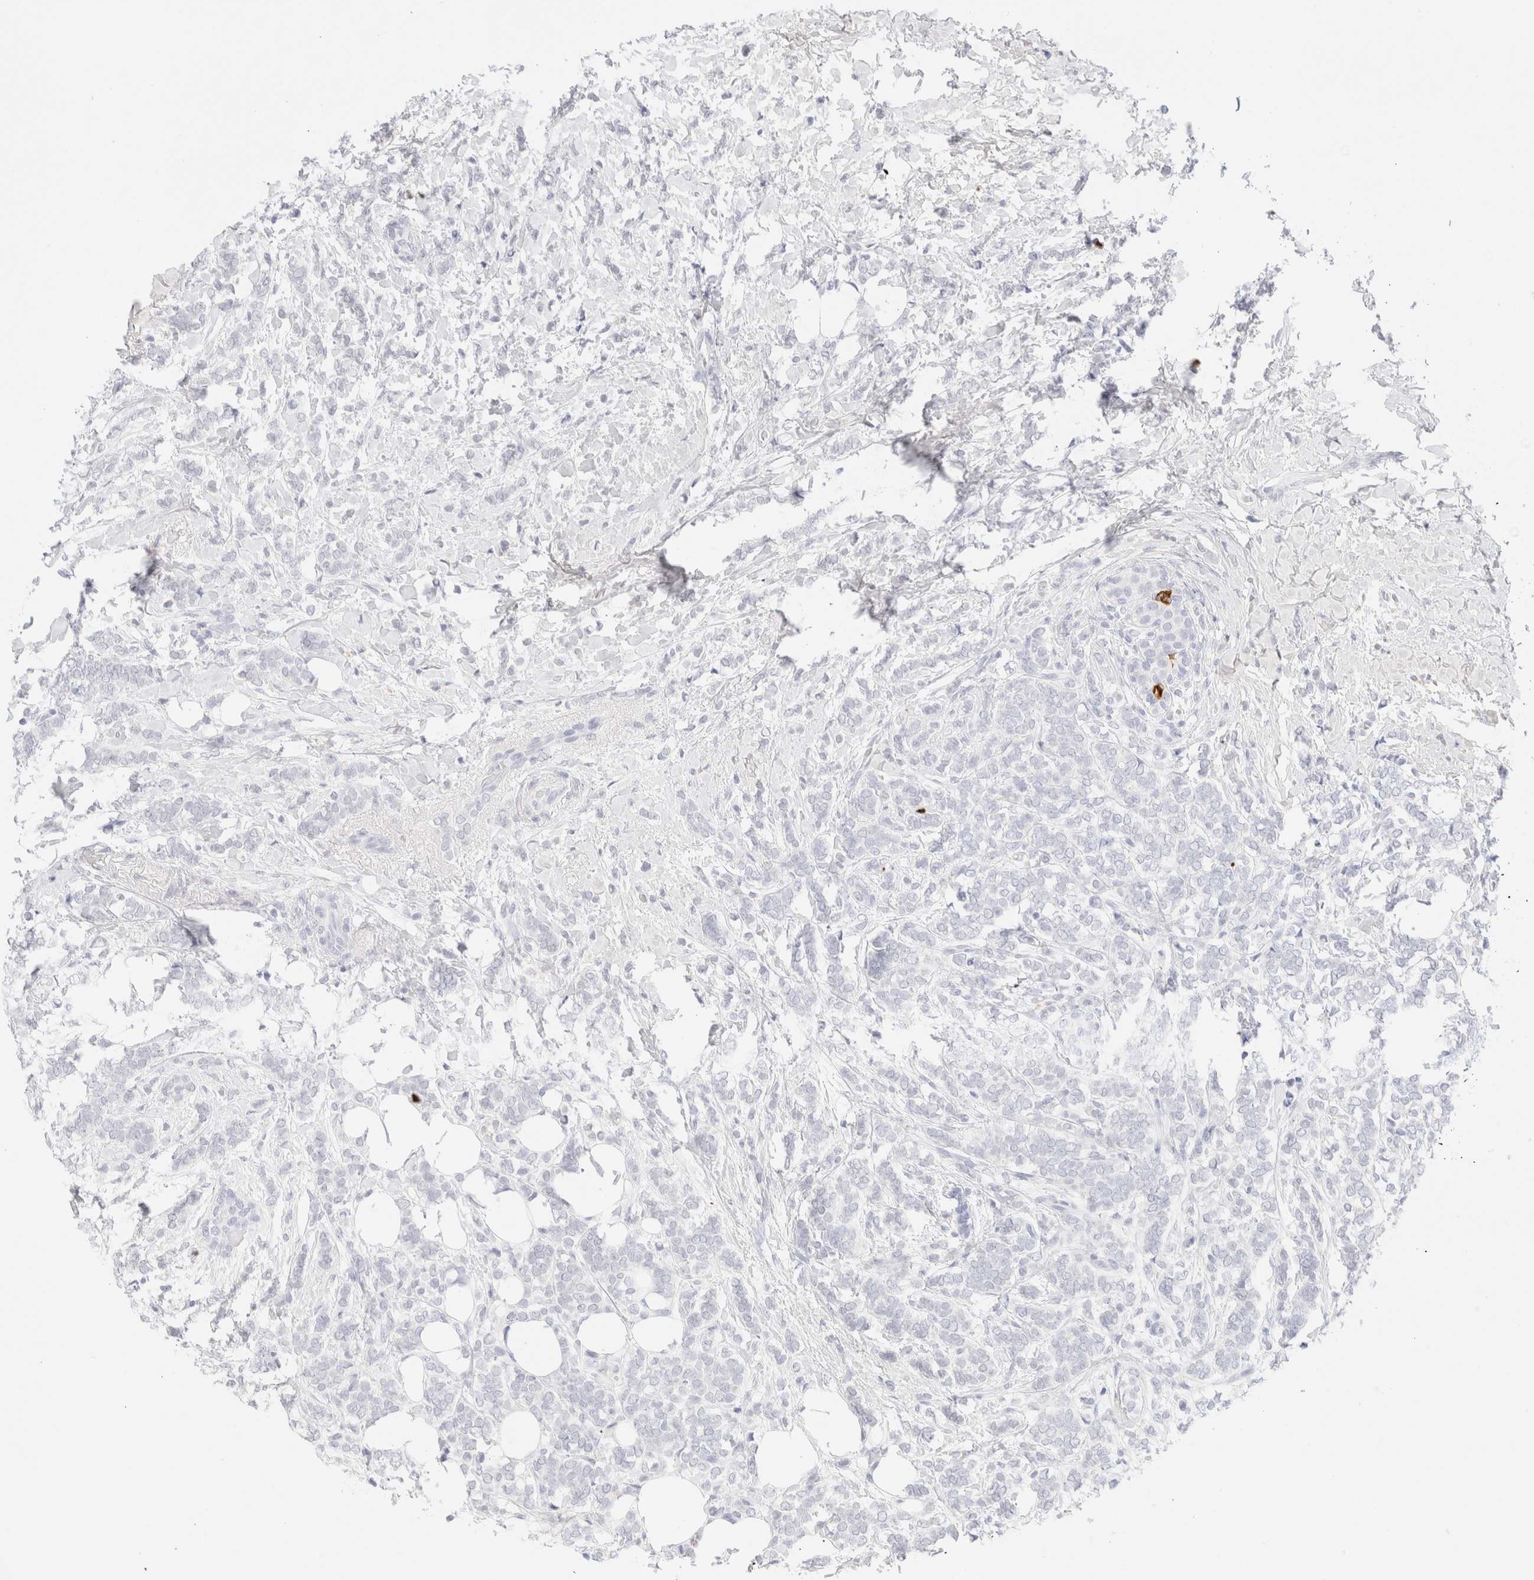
{"staining": {"intensity": "negative", "quantity": "none", "location": "none"}, "tissue": "breast cancer", "cell_type": "Tumor cells", "image_type": "cancer", "snomed": [{"axis": "morphology", "description": "Lobular carcinoma"}, {"axis": "topography", "description": "Breast"}], "caption": "There is no significant staining in tumor cells of breast cancer (lobular carcinoma).", "gene": "KRT15", "patient": {"sex": "female", "age": 50}}